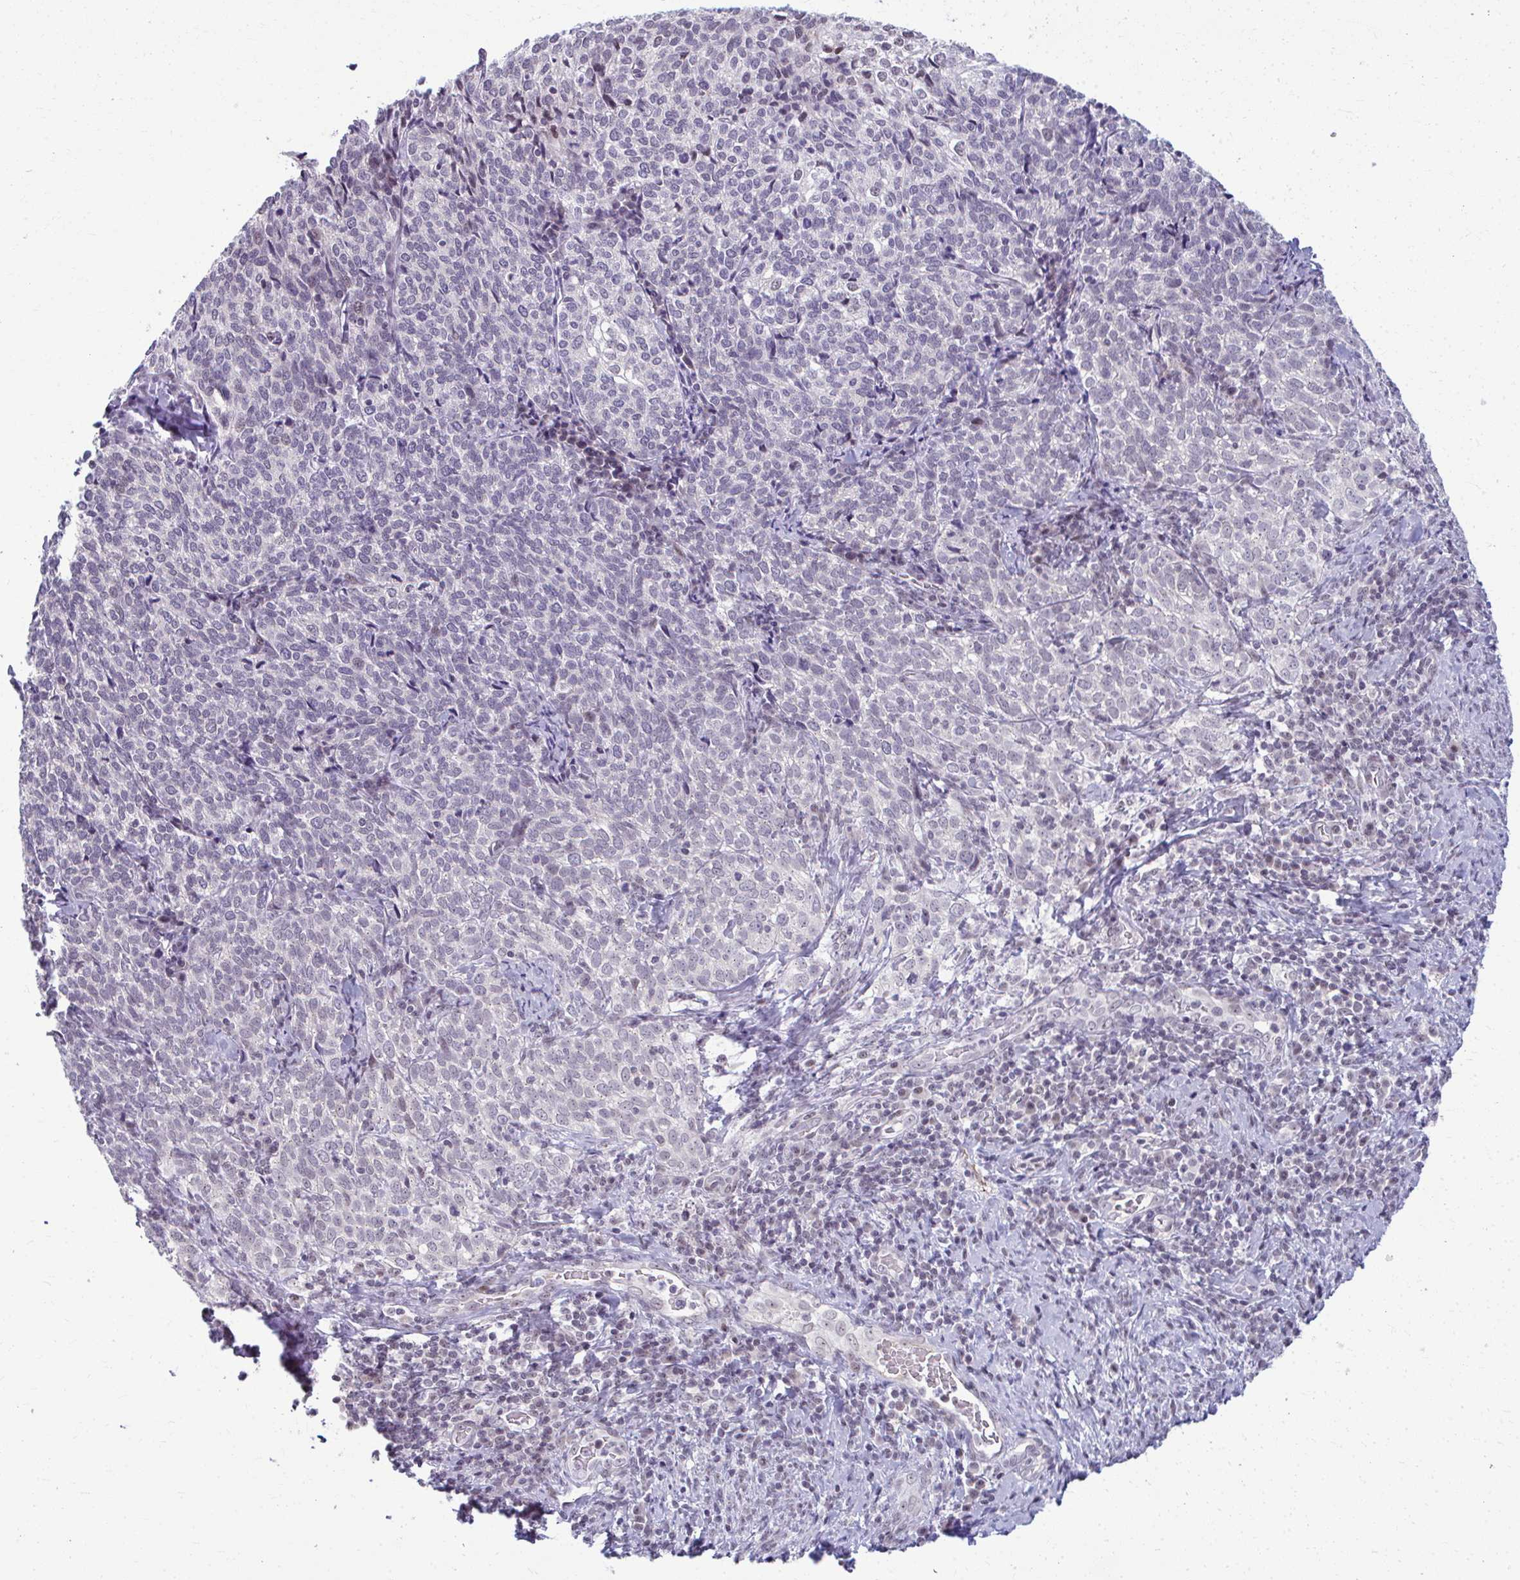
{"staining": {"intensity": "negative", "quantity": "none", "location": "none"}, "tissue": "cervical cancer", "cell_type": "Tumor cells", "image_type": "cancer", "snomed": [{"axis": "morphology", "description": "Normal tissue, NOS"}, {"axis": "morphology", "description": "Squamous cell carcinoma, NOS"}, {"axis": "topography", "description": "Vagina"}, {"axis": "topography", "description": "Cervix"}], "caption": "Micrograph shows no significant protein positivity in tumor cells of squamous cell carcinoma (cervical).", "gene": "MAF1", "patient": {"sex": "female", "age": 45}}